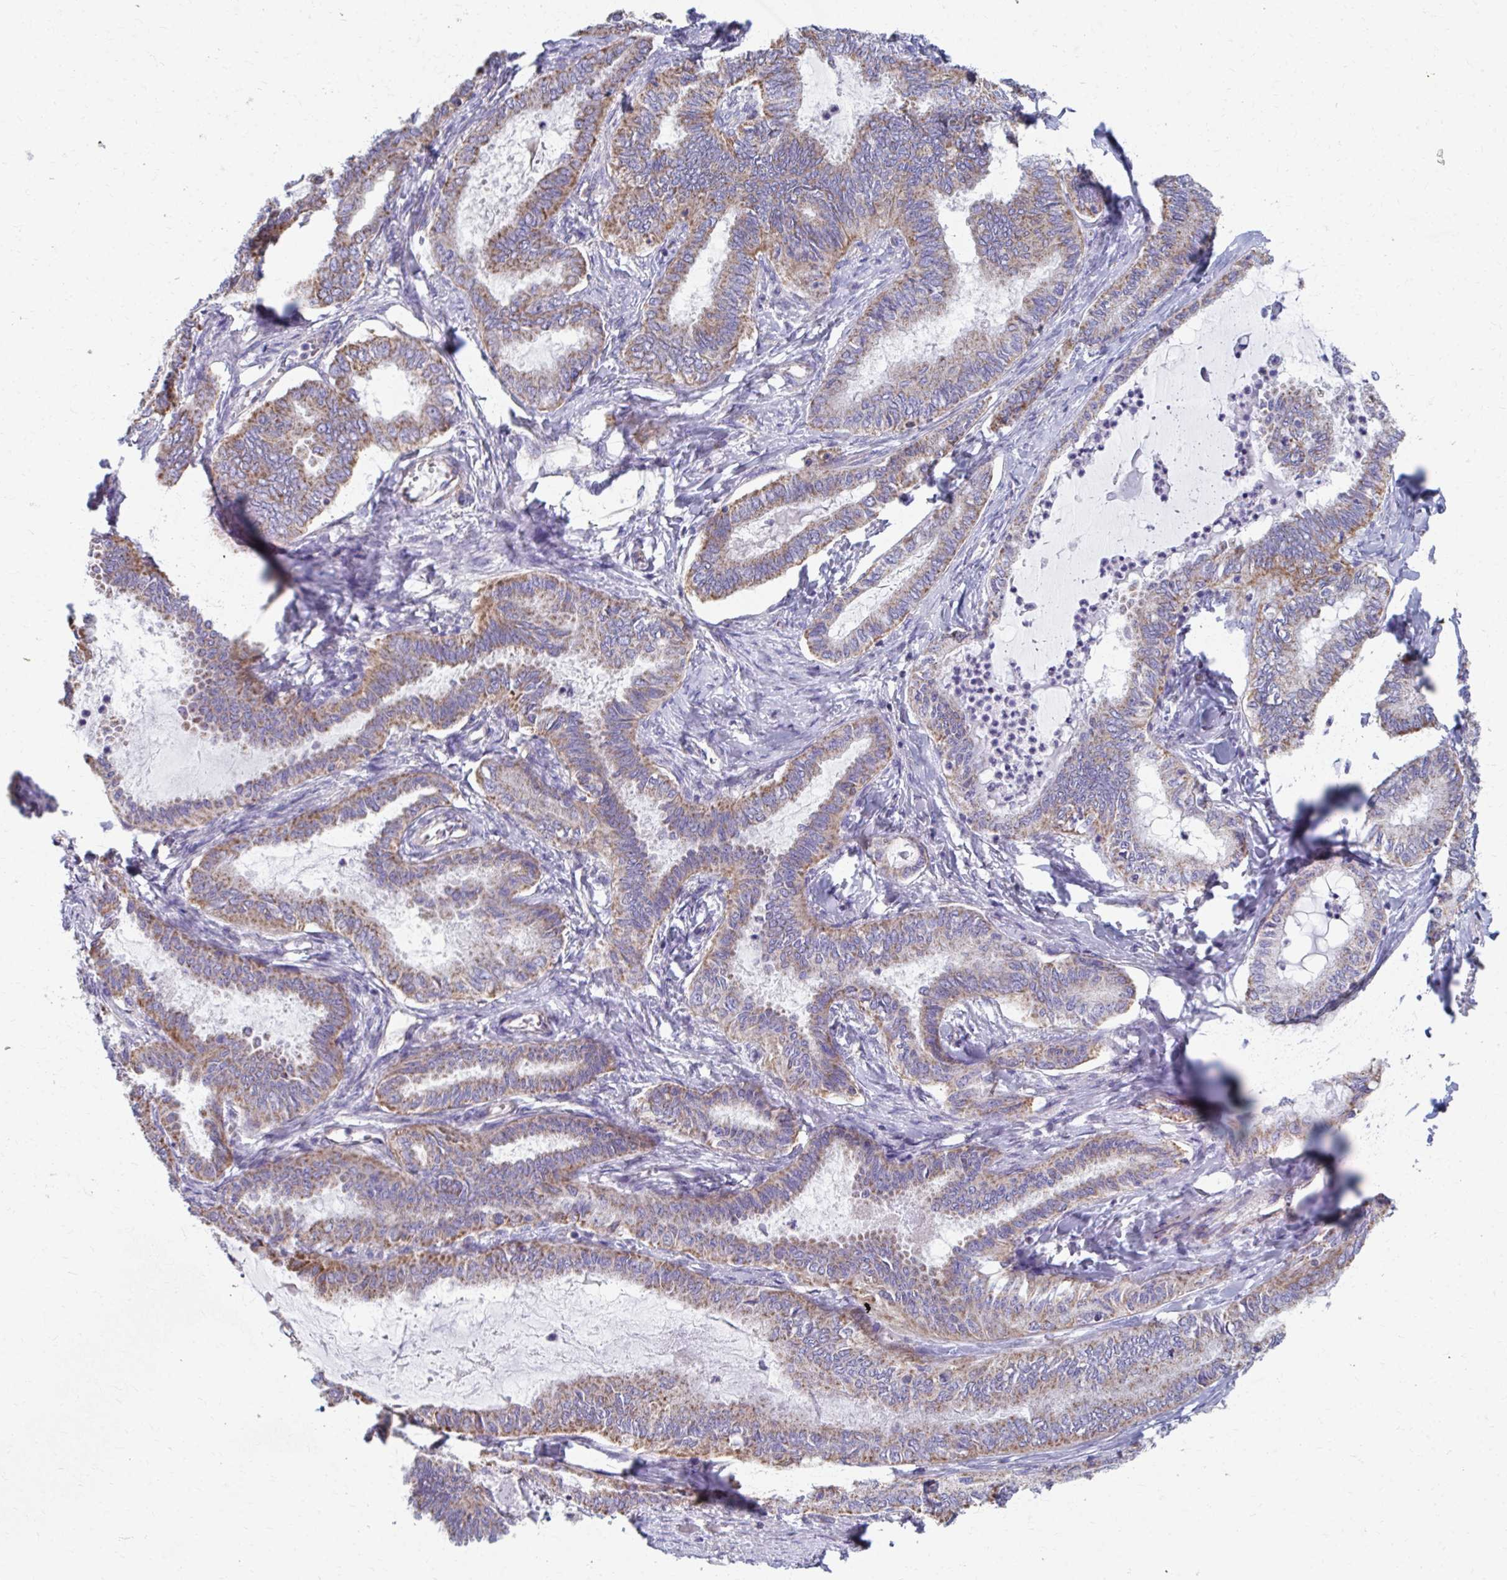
{"staining": {"intensity": "moderate", "quantity": ">75%", "location": "cytoplasmic/membranous"}, "tissue": "ovarian cancer", "cell_type": "Tumor cells", "image_type": "cancer", "snomed": [{"axis": "morphology", "description": "Carcinoma, endometroid"}, {"axis": "topography", "description": "Ovary"}], "caption": "Ovarian cancer (endometroid carcinoma) was stained to show a protein in brown. There is medium levels of moderate cytoplasmic/membranous positivity in about >75% of tumor cells.", "gene": "RCC1L", "patient": {"sex": "female", "age": 70}}